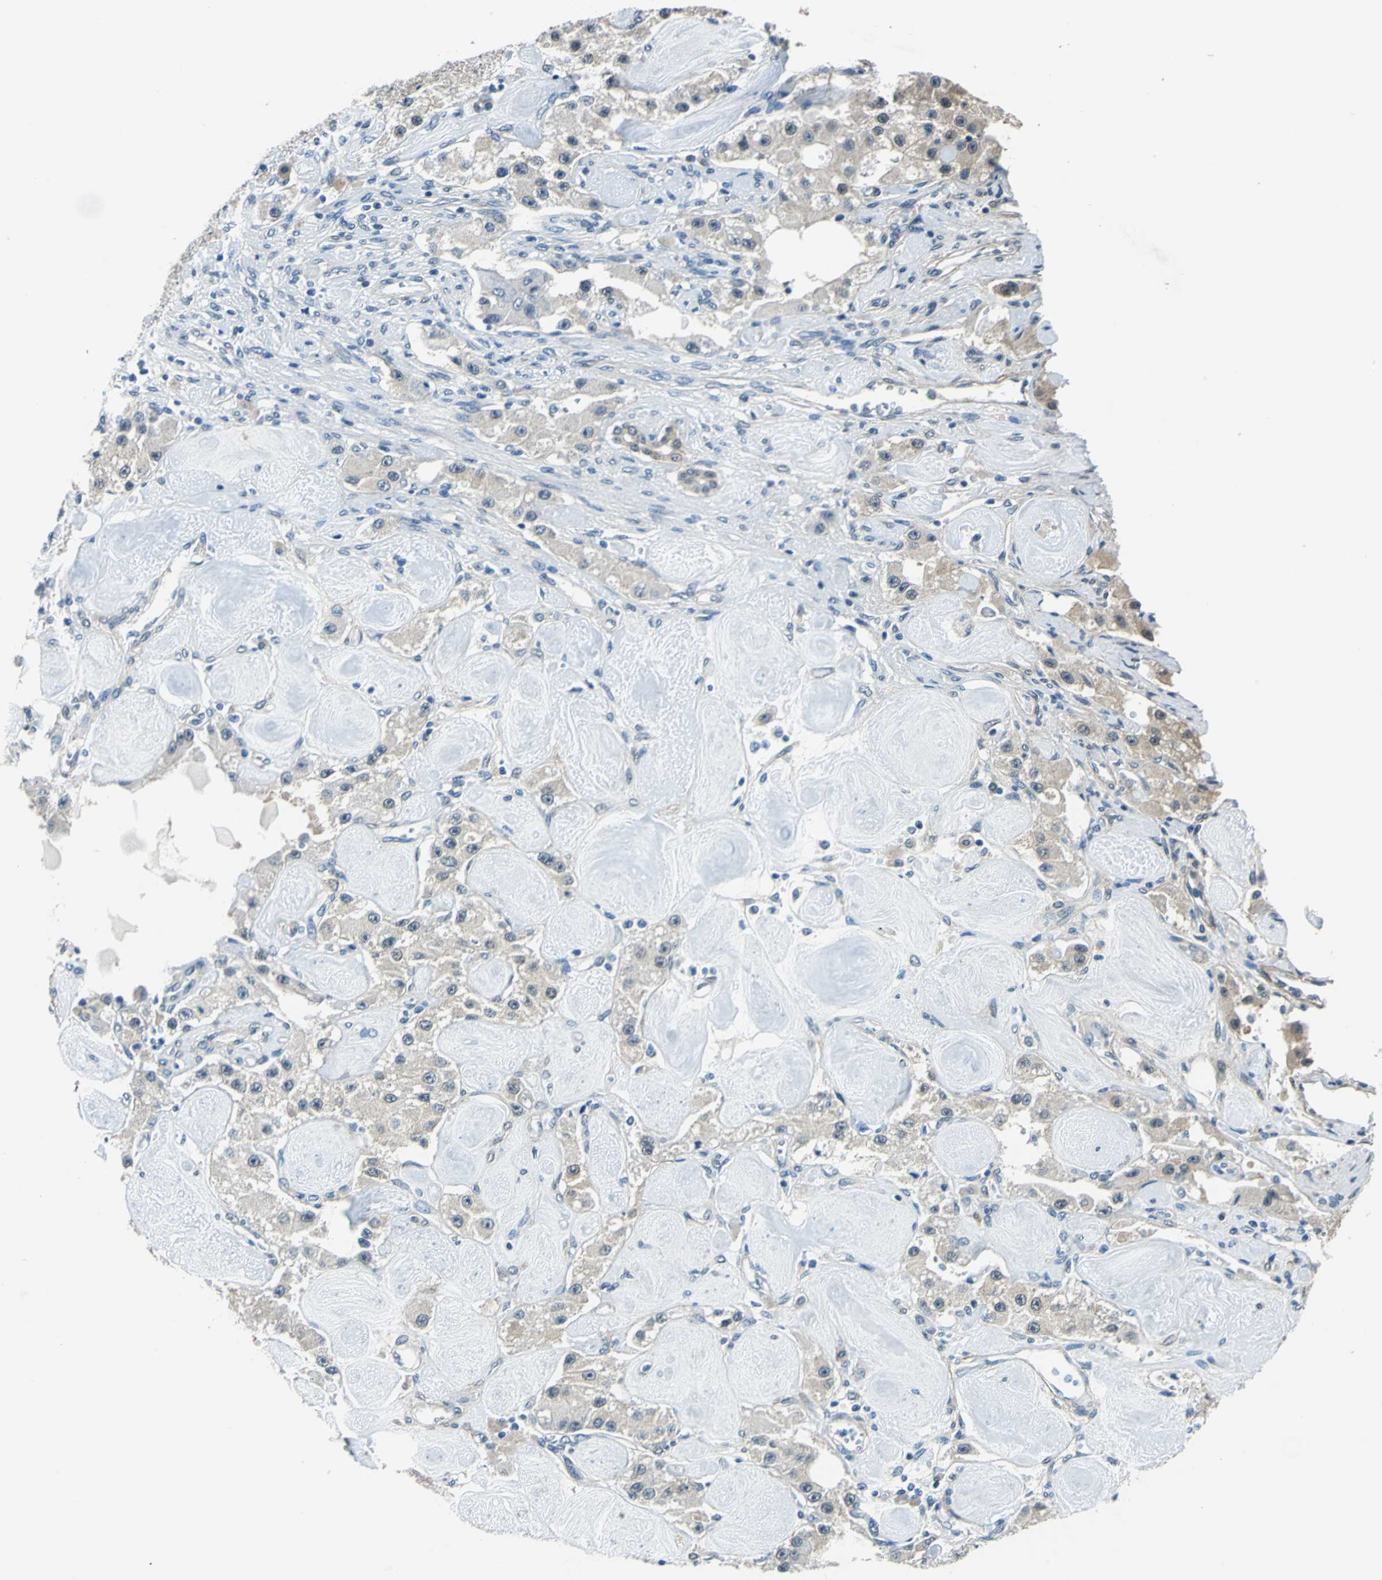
{"staining": {"intensity": "weak", "quantity": ">75%", "location": "cytoplasmic/membranous"}, "tissue": "carcinoid", "cell_type": "Tumor cells", "image_type": "cancer", "snomed": [{"axis": "morphology", "description": "Carcinoid, malignant, NOS"}, {"axis": "topography", "description": "Pancreas"}], "caption": "Approximately >75% of tumor cells in carcinoid exhibit weak cytoplasmic/membranous protein expression as visualized by brown immunohistochemical staining.", "gene": "FKBP4", "patient": {"sex": "male", "age": 41}}